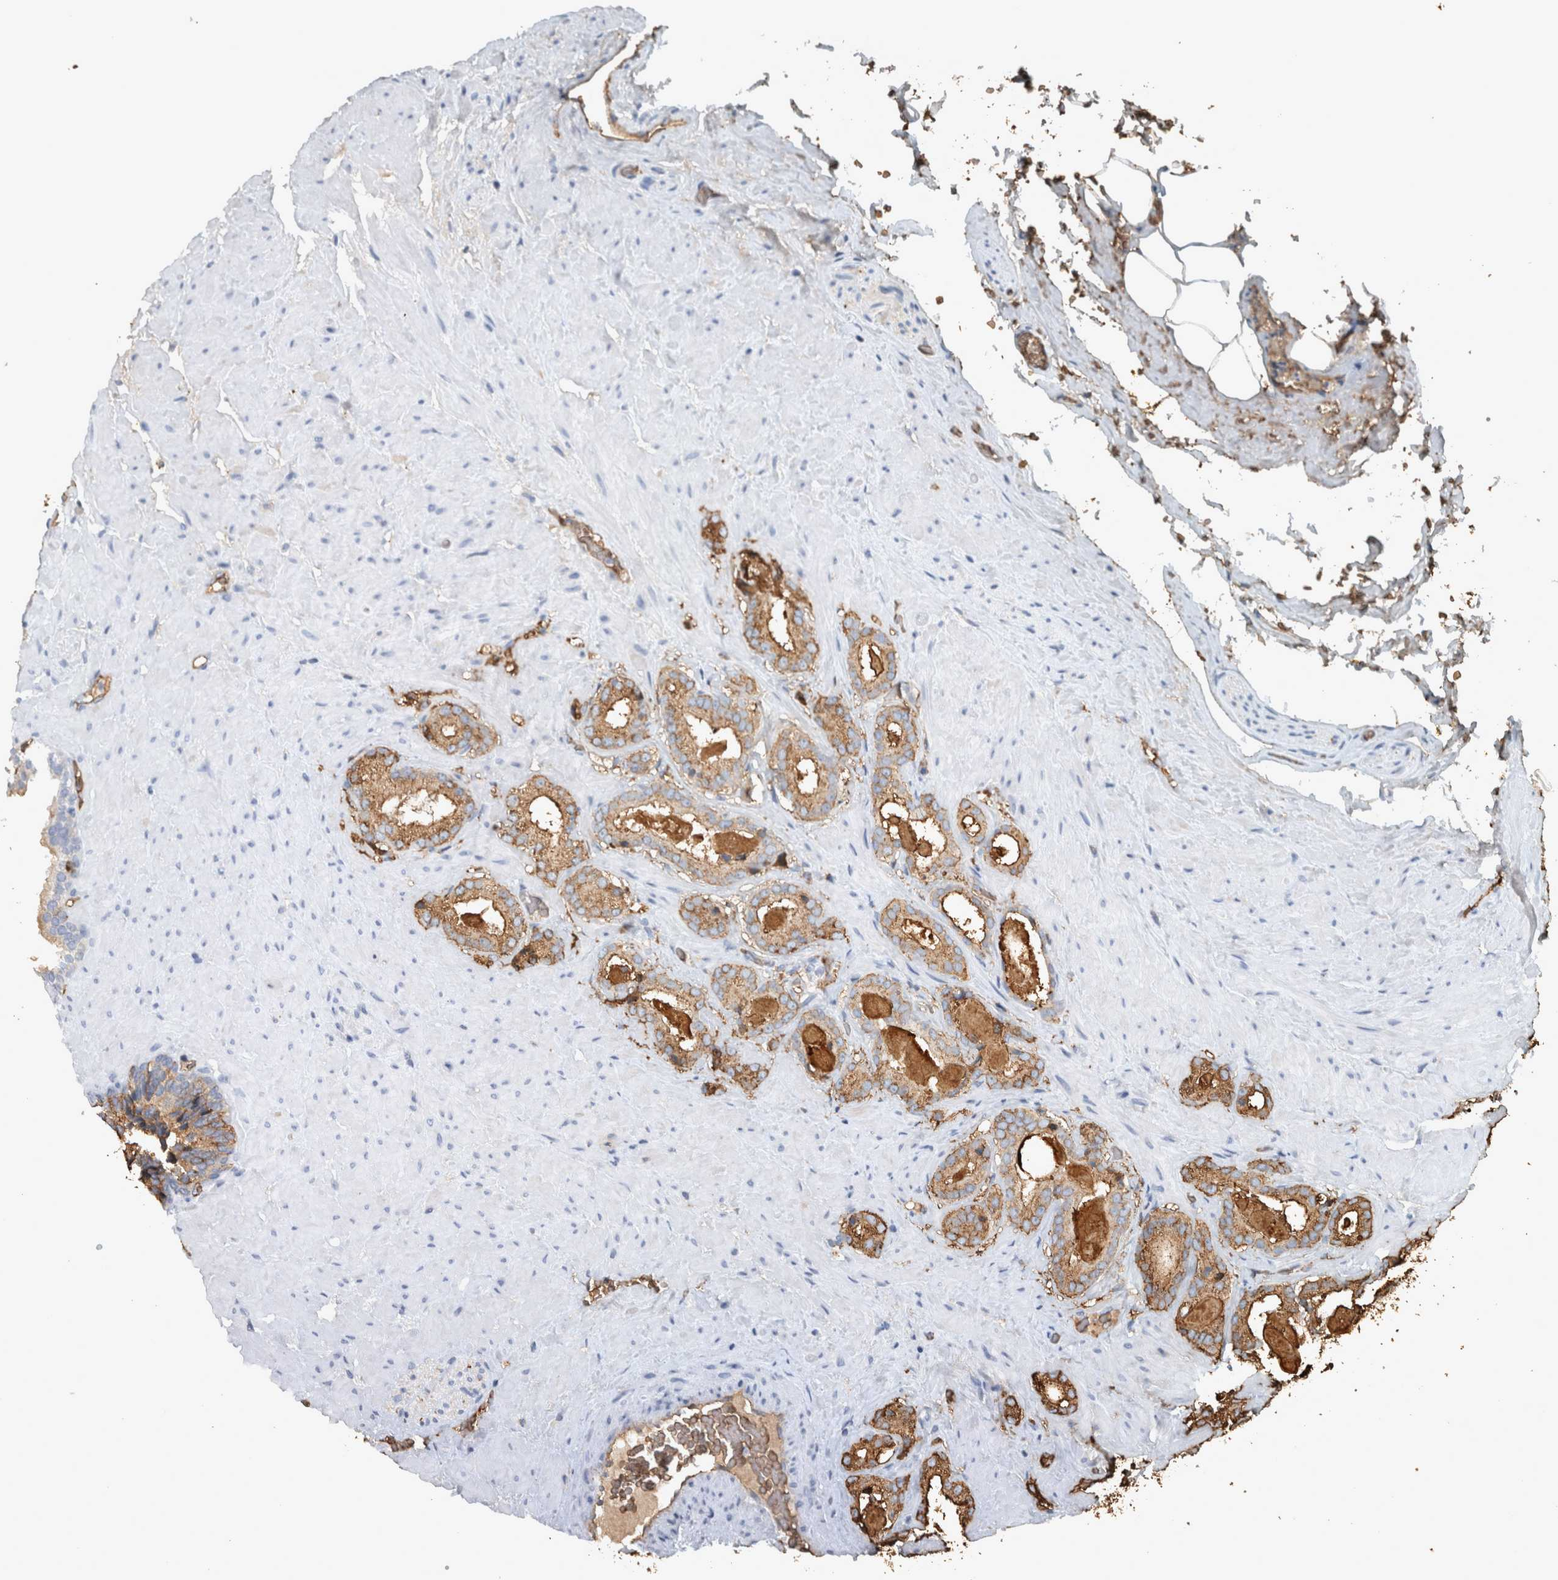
{"staining": {"intensity": "moderate", "quantity": ">75%", "location": "cytoplasmic/membranous"}, "tissue": "prostate cancer", "cell_type": "Tumor cells", "image_type": "cancer", "snomed": [{"axis": "morphology", "description": "Adenocarcinoma, High grade"}, {"axis": "topography", "description": "Prostate"}], "caption": "Protein analysis of prostate adenocarcinoma (high-grade) tissue displays moderate cytoplasmic/membranous positivity in approximately >75% of tumor cells.", "gene": "LBP", "patient": {"sex": "male", "age": 64}}